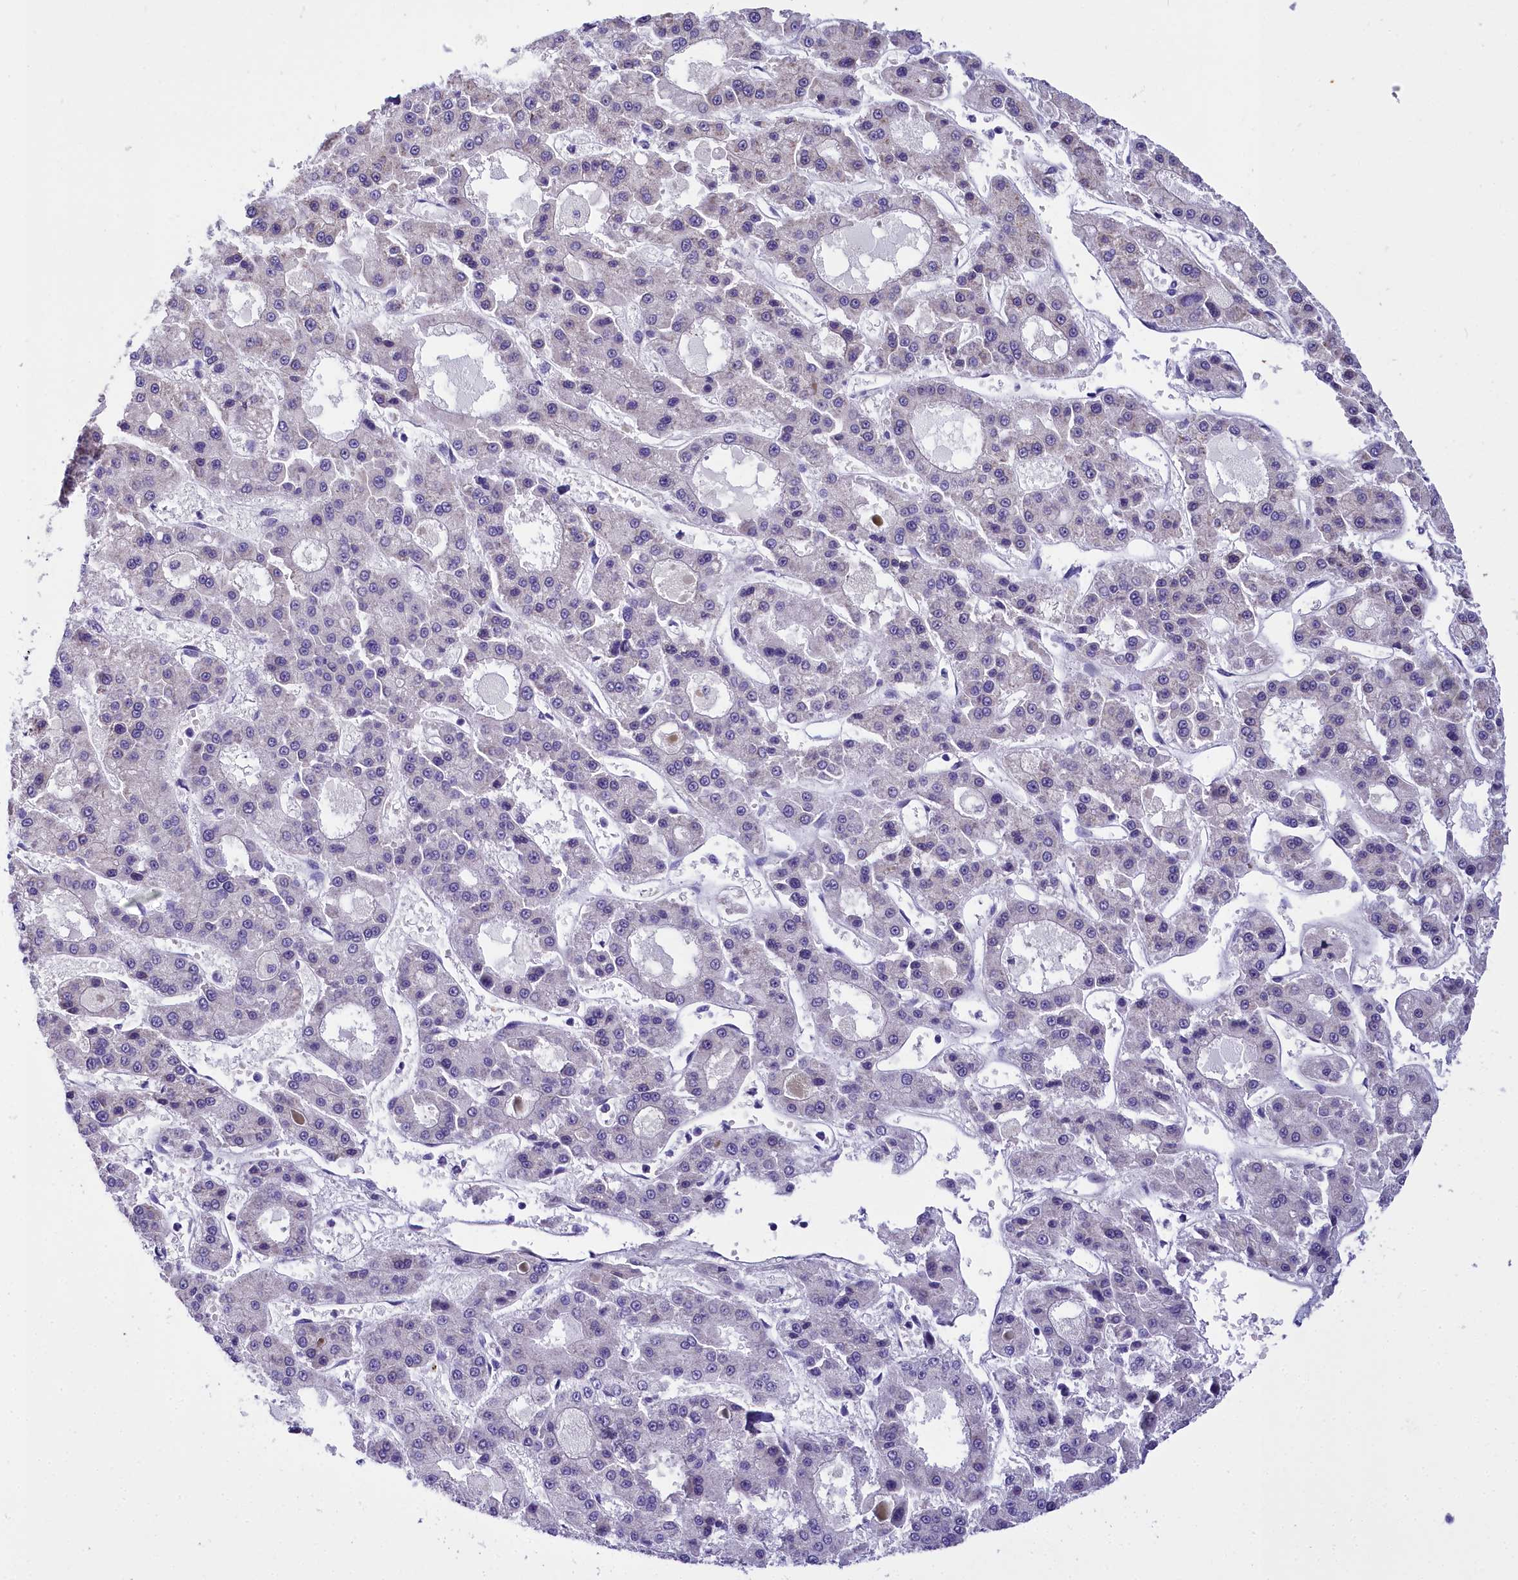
{"staining": {"intensity": "negative", "quantity": "none", "location": "none"}, "tissue": "liver cancer", "cell_type": "Tumor cells", "image_type": "cancer", "snomed": [{"axis": "morphology", "description": "Carcinoma, Hepatocellular, NOS"}, {"axis": "topography", "description": "Liver"}], "caption": "High magnification brightfield microscopy of liver cancer stained with DAB (3,3'-diaminobenzidine) (brown) and counterstained with hematoxylin (blue): tumor cells show no significant positivity.", "gene": "TIMM22", "patient": {"sex": "male", "age": 70}}